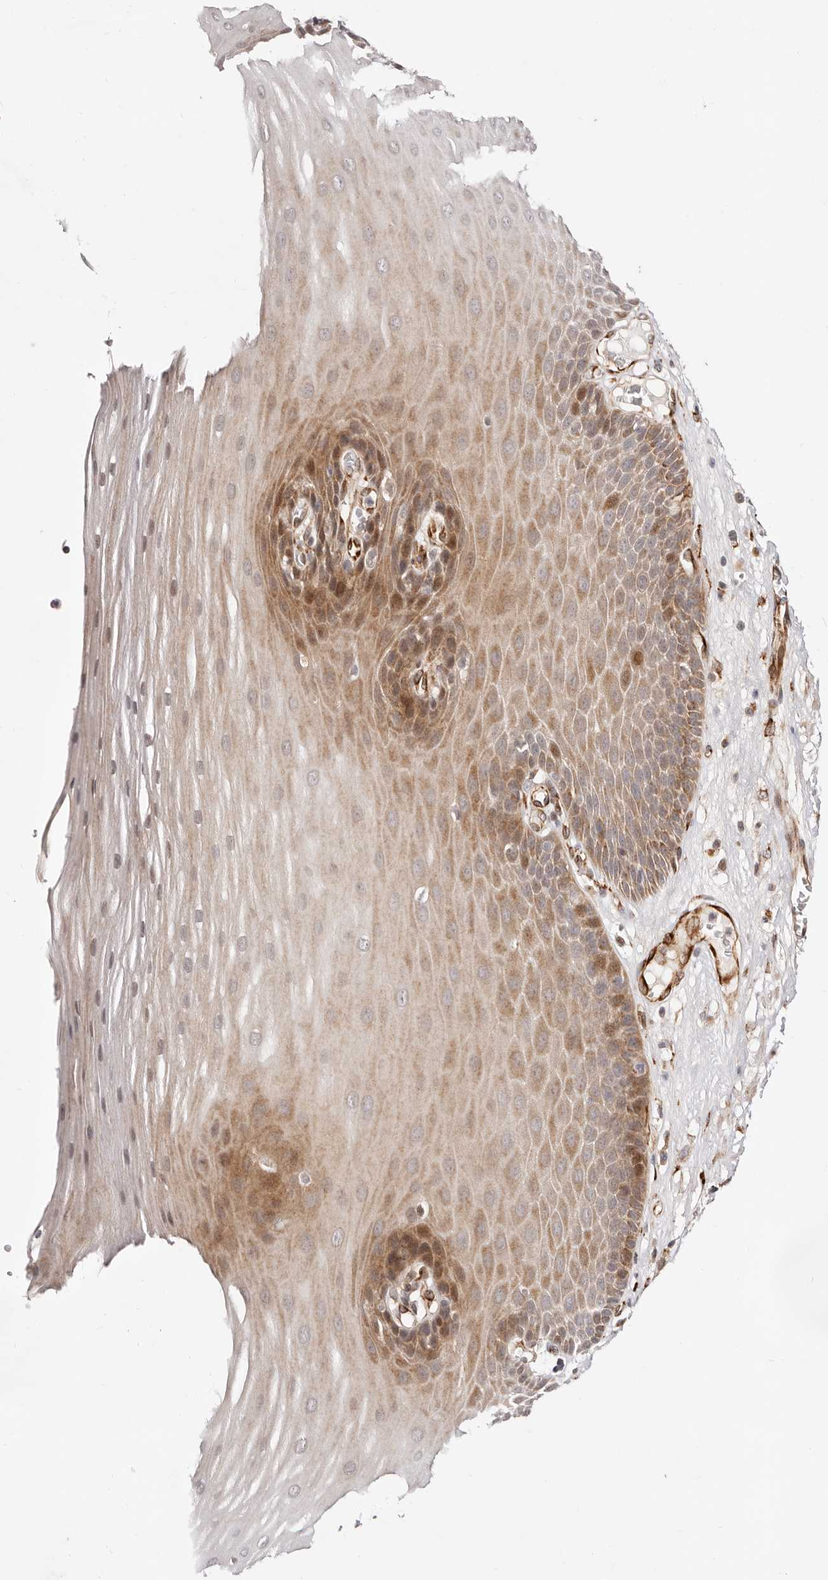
{"staining": {"intensity": "moderate", "quantity": "<25%", "location": "cytoplasmic/membranous,nuclear"}, "tissue": "esophagus", "cell_type": "Squamous epithelial cells", "image_type": "normal", "snomed": [{"axis": "morphology", "description": "Normal tissue, NOS"}, {"axis": "topography", "description": "Esophagus"}], "caption": "The micrograph exhibits a brown stain indicating the presence of a protein in the cytoplasmic/membranous,nuclear of squamous epithelial cells in esophagus.", "gene": "BCL2L15", "patient": {"sex": "male", "age": 62}}